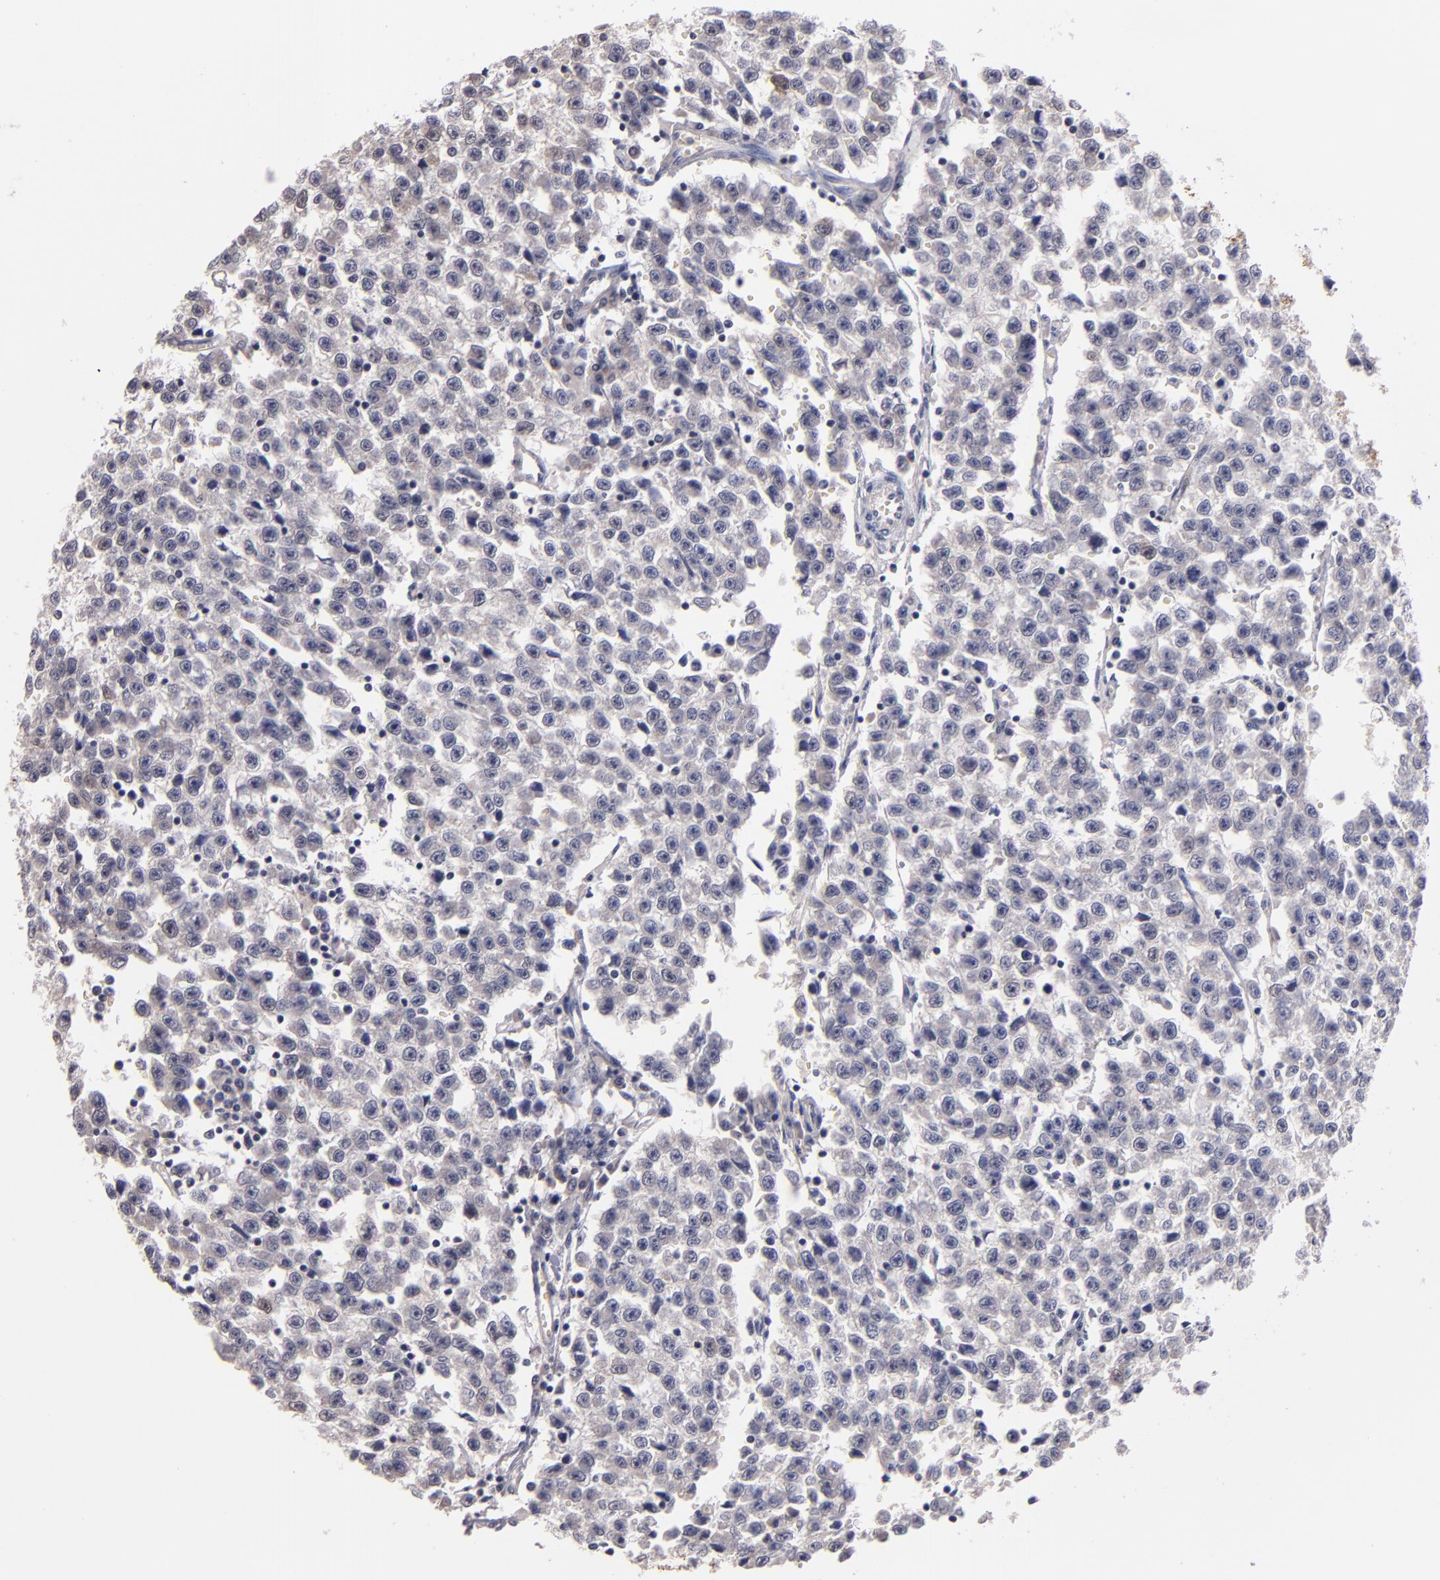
{"staining": {"intensity": "negative", "quantity": "none", "location": "none"}, "tissue": "testis cancer", "cell_type": "Tumor cells", "image_type": "cancer", "snomed": [{"axis": "morphology", "description": "Seminoma, NOS"}, {"axis": "topography", "description": "Testis"}], "caption": "Immunohistochemistry histopathology image of human testis seminoma stained for a protein (brown), which shows no positivity in tumor cells.", "gene": "S100A1", "patient": {"sex": "male", "age": 35}}